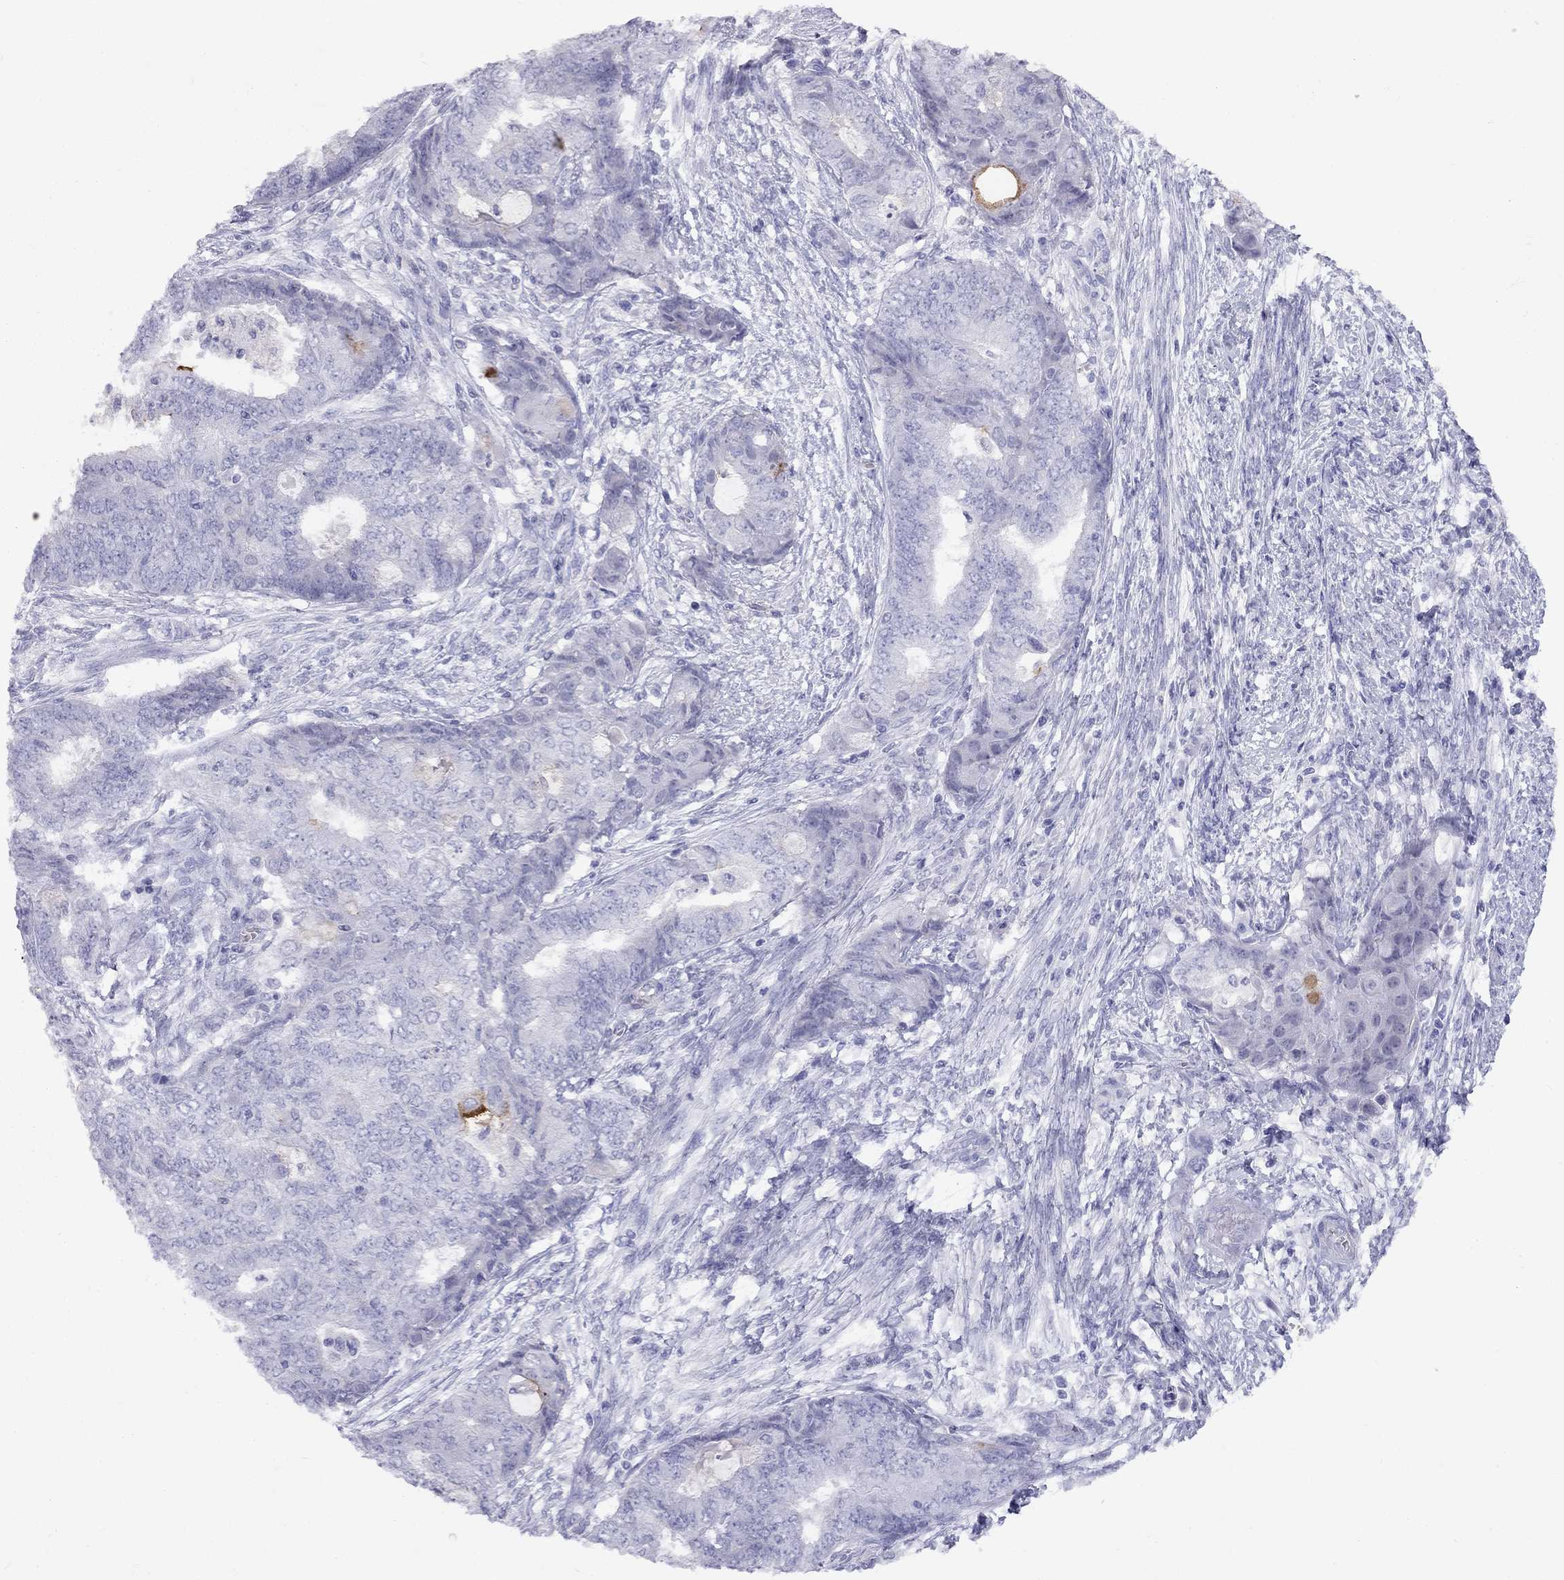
{"staining": {"intensity": "moderate", "quantity": "<25%", "location": "cytoplasmic/membranous"}, "tissue": "endometrial cancer", "cell_type": "Tumor cells", "image_type": "cancer", "snomed": [{"axis": "morphology", "description": "Adenocarcinoma, NOS"}, {"axis": "topography", "description": "Endometrium"}], "caption": "Adenocarcinoma (endometrial) was stained to show a protein in brown. There is low levels of moderate cytoplasmic/membranous expression in about <25% of tumor cells. The staining was performed using DAB to visualize the protein expression in brown, while the nuclei were stained in blue with hematoxylin (Magnification: 20x).", "gene": "MUC16", "patient": {"sex": "female", "age": 62}}